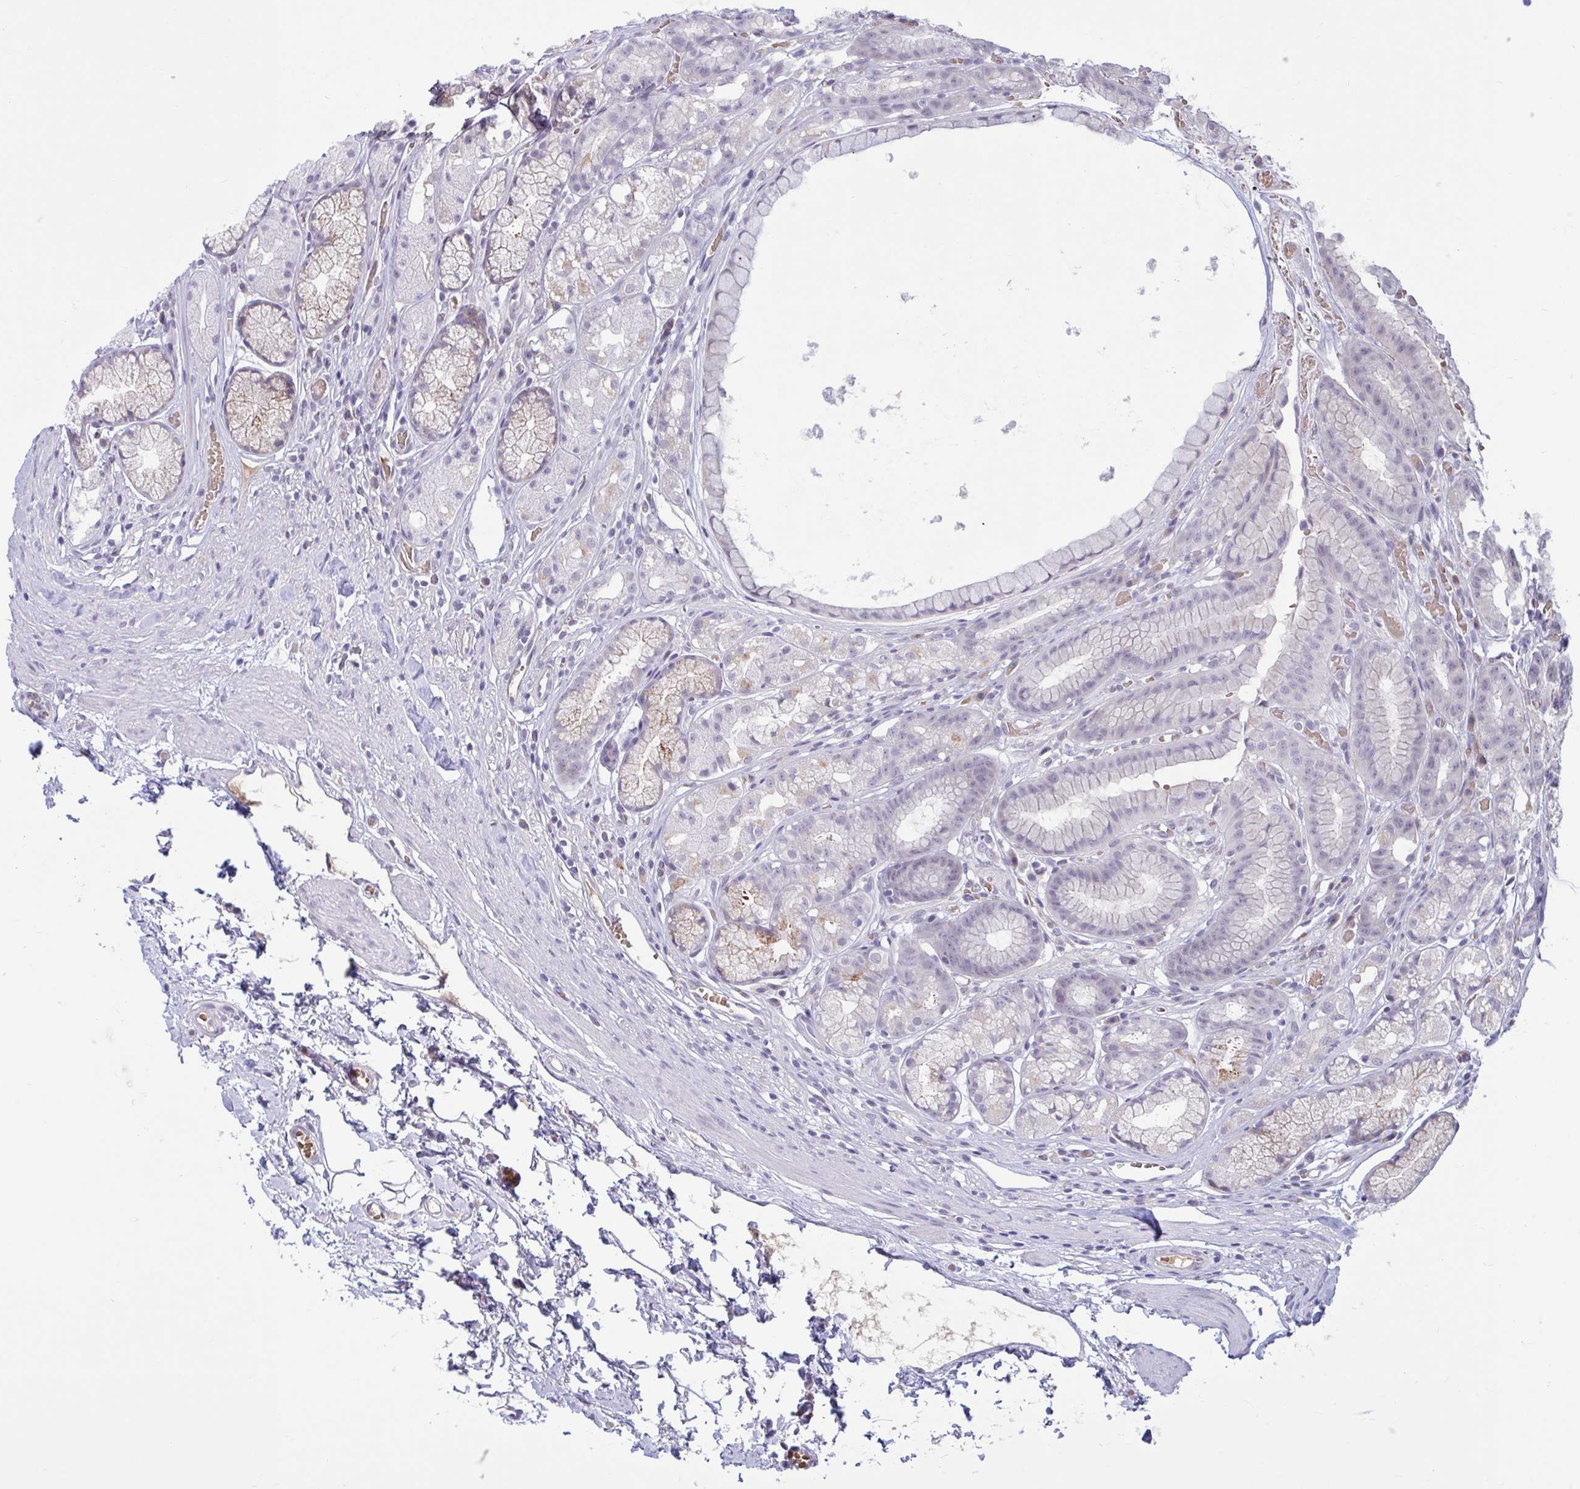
{"staining": {"intensity": "moderate", "quantity": "<25%", "location": "cytoplasmic/membranous"}, "tissue": "stomach", "cell_type": "Glandular cells", "image_type": "normal", "snomed": [{"axis": "morphology", "description": "Normal tissue, NOS"}, {"axis": "topography", "description": "Smooth muscle"}, {"axis": "topography", "description": "Stomach"}], "caption": "Immunohistochemical staining of unremarkable stomach demonstrates <25% levels of moderate cytoplasmic/membranous protein staining in approximately <25% of glandular cells. (IHC, brightfield microscopy, high magnification).", "gene": "CNGB3", "patient": {"sex": "male", "age": 70}}